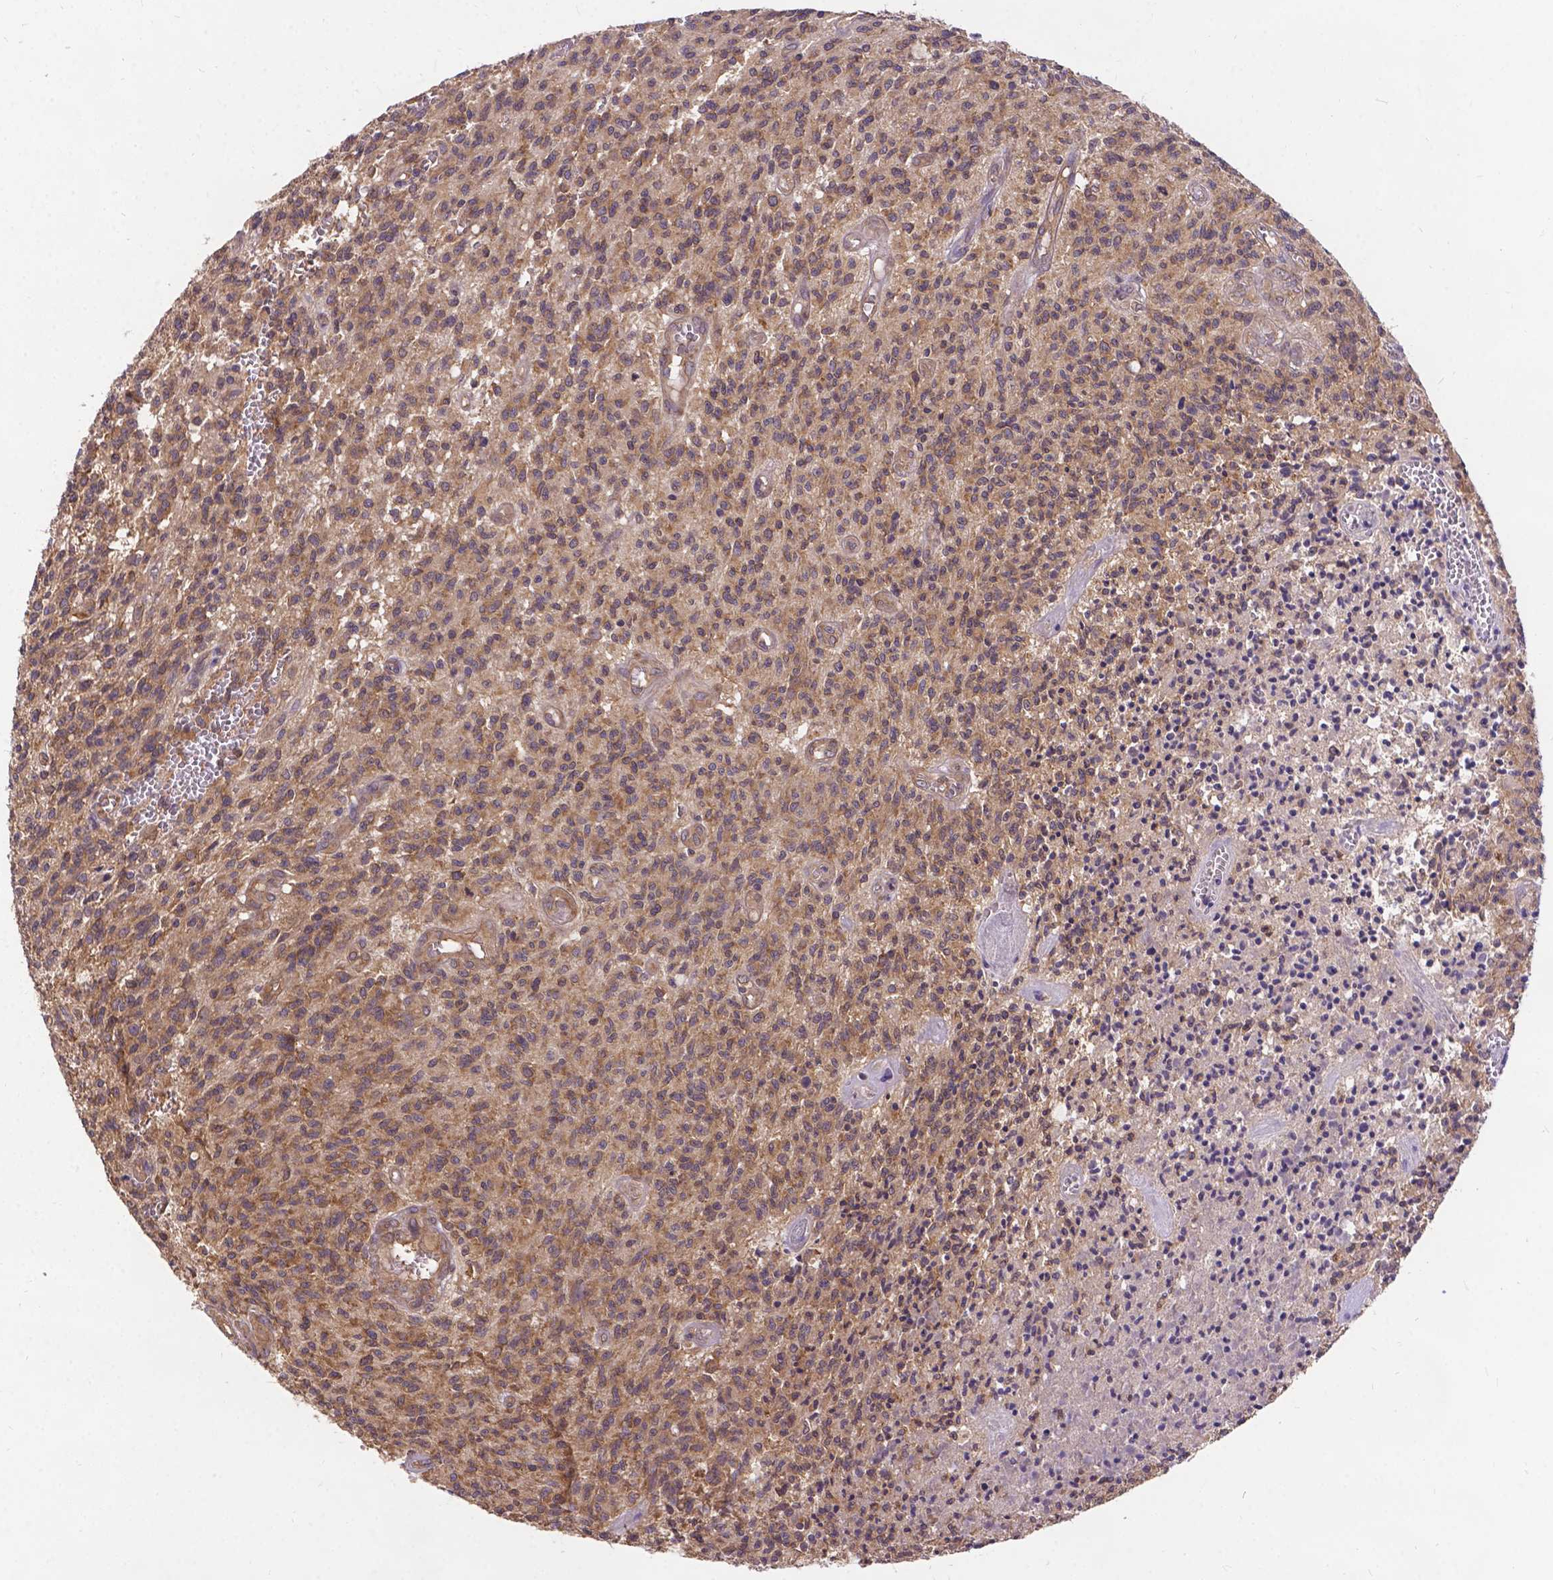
{"staining": {"intensity": "moderate", "quantity": ">75%", "location": "cytoplasmic/membranous"}, "tissue": "glioma", "cell_type": "Tumor cells", "image_type": "cancer", "snomed": [{"axis": "morphology", "description": "Glioma, malignant, Low grade"}, {"axis": "topography", "description": "Brain"}], "caption": "This micrograph exhibits immunohistochemistry staining of glioma, with medium moderate cytoplasmic/membranous expression in approximately >75% of tumor cells.", "gene": "DENND6A", "patient": {"sex": "male", "age": 64}}